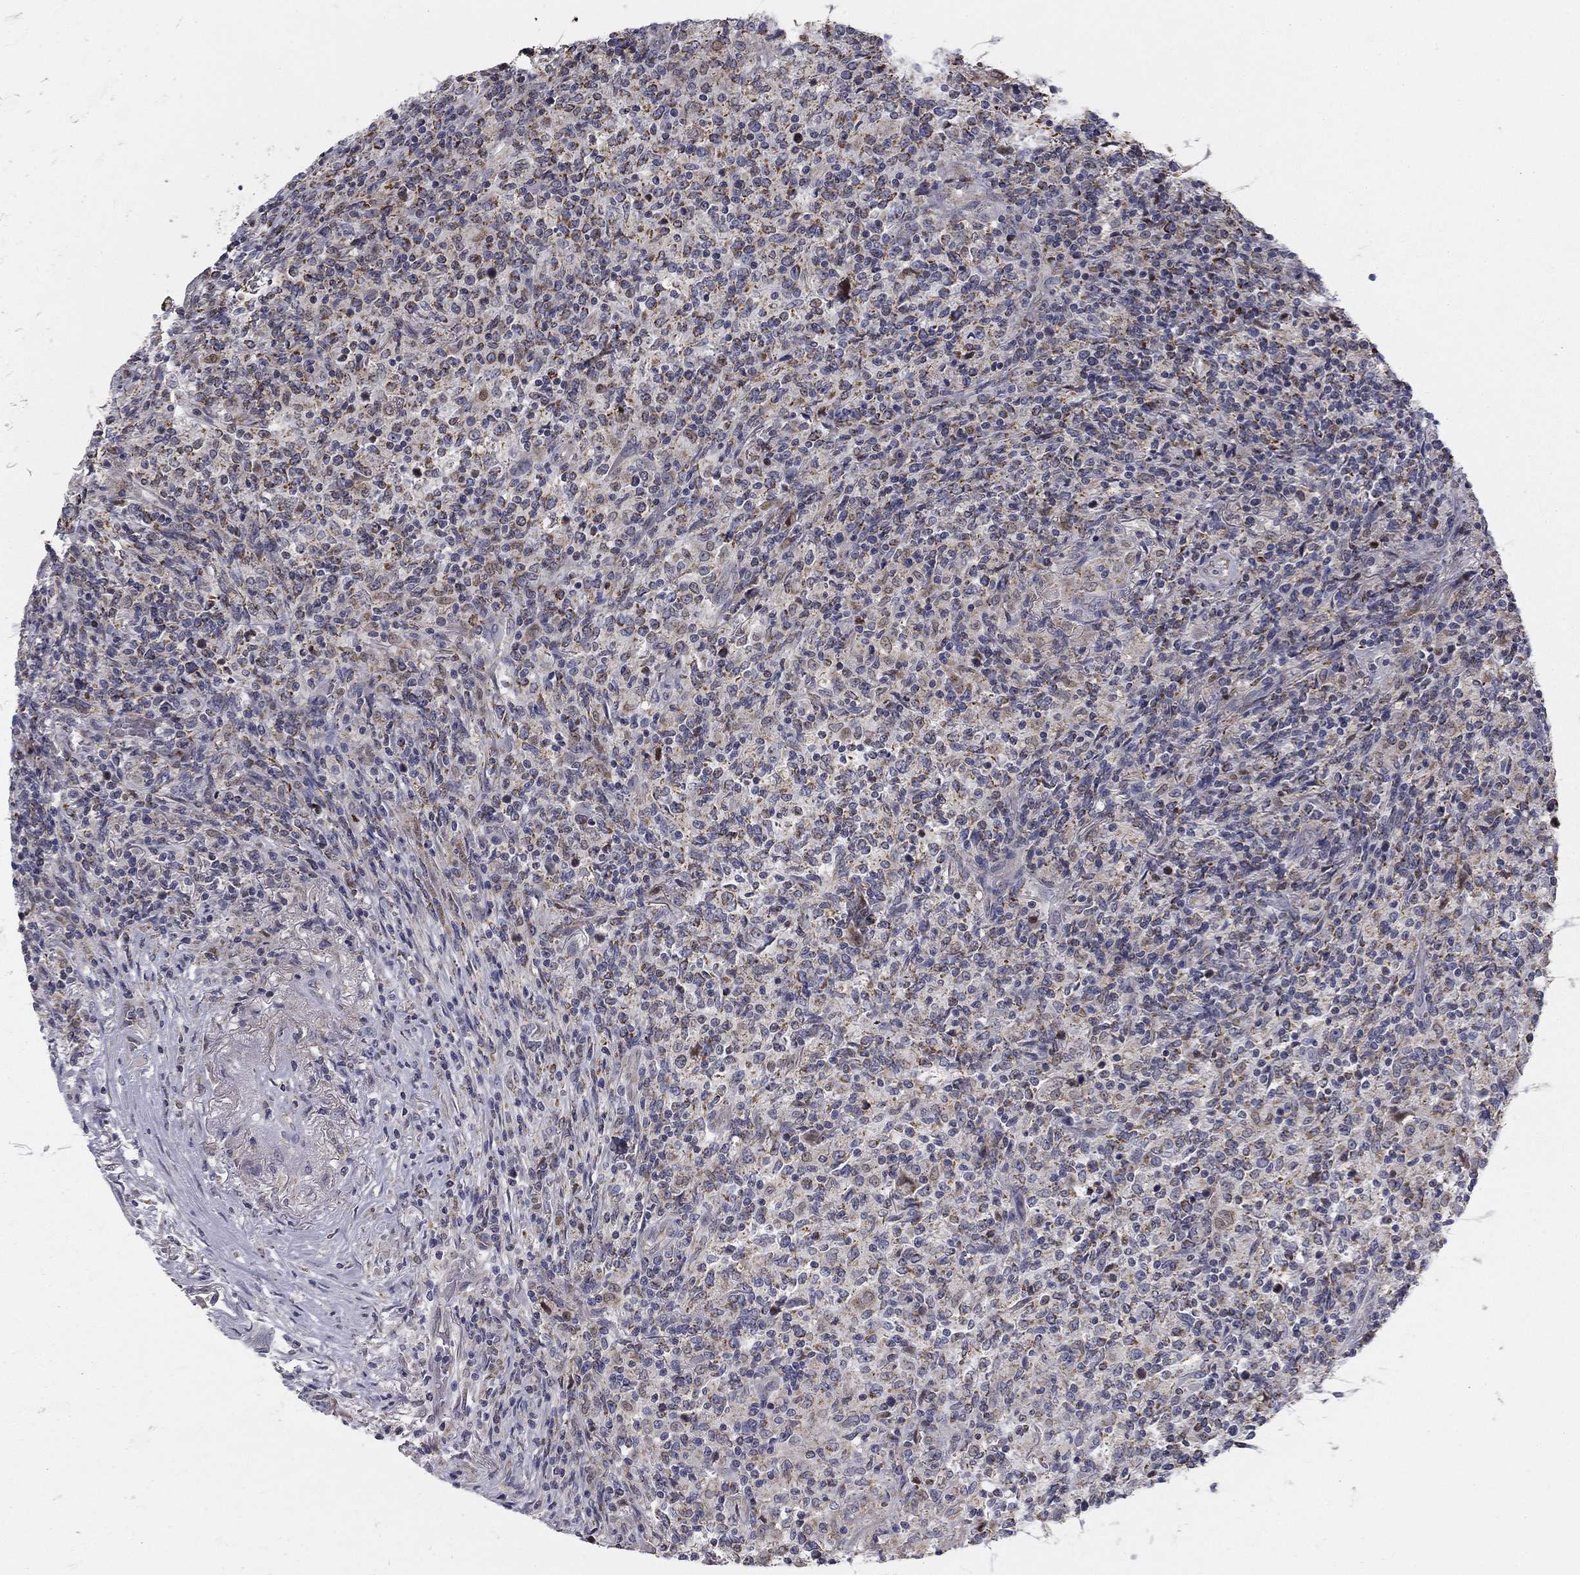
{"staining": {"intensity": "negative", "quantity": "none", "location": "none"}, "tissue": "lymphoma", "cell_type": "Tumor cells", "image_type": "cancer", "snomed": [{"axis": "morphology", "description": "Malignant lymphoma, non-Hodgkin's type, High grade"}, {"axis": "topography", "description": "Lung"}], "caption": "High magnification brightfield microscopy of lymphoma stained with DAB (brown) and counterstained with hematoxylin (blue): tumor cells show no significant positivity.", "gene": "SLC2A9", "patient": {"sex": "male", "age": 79}}